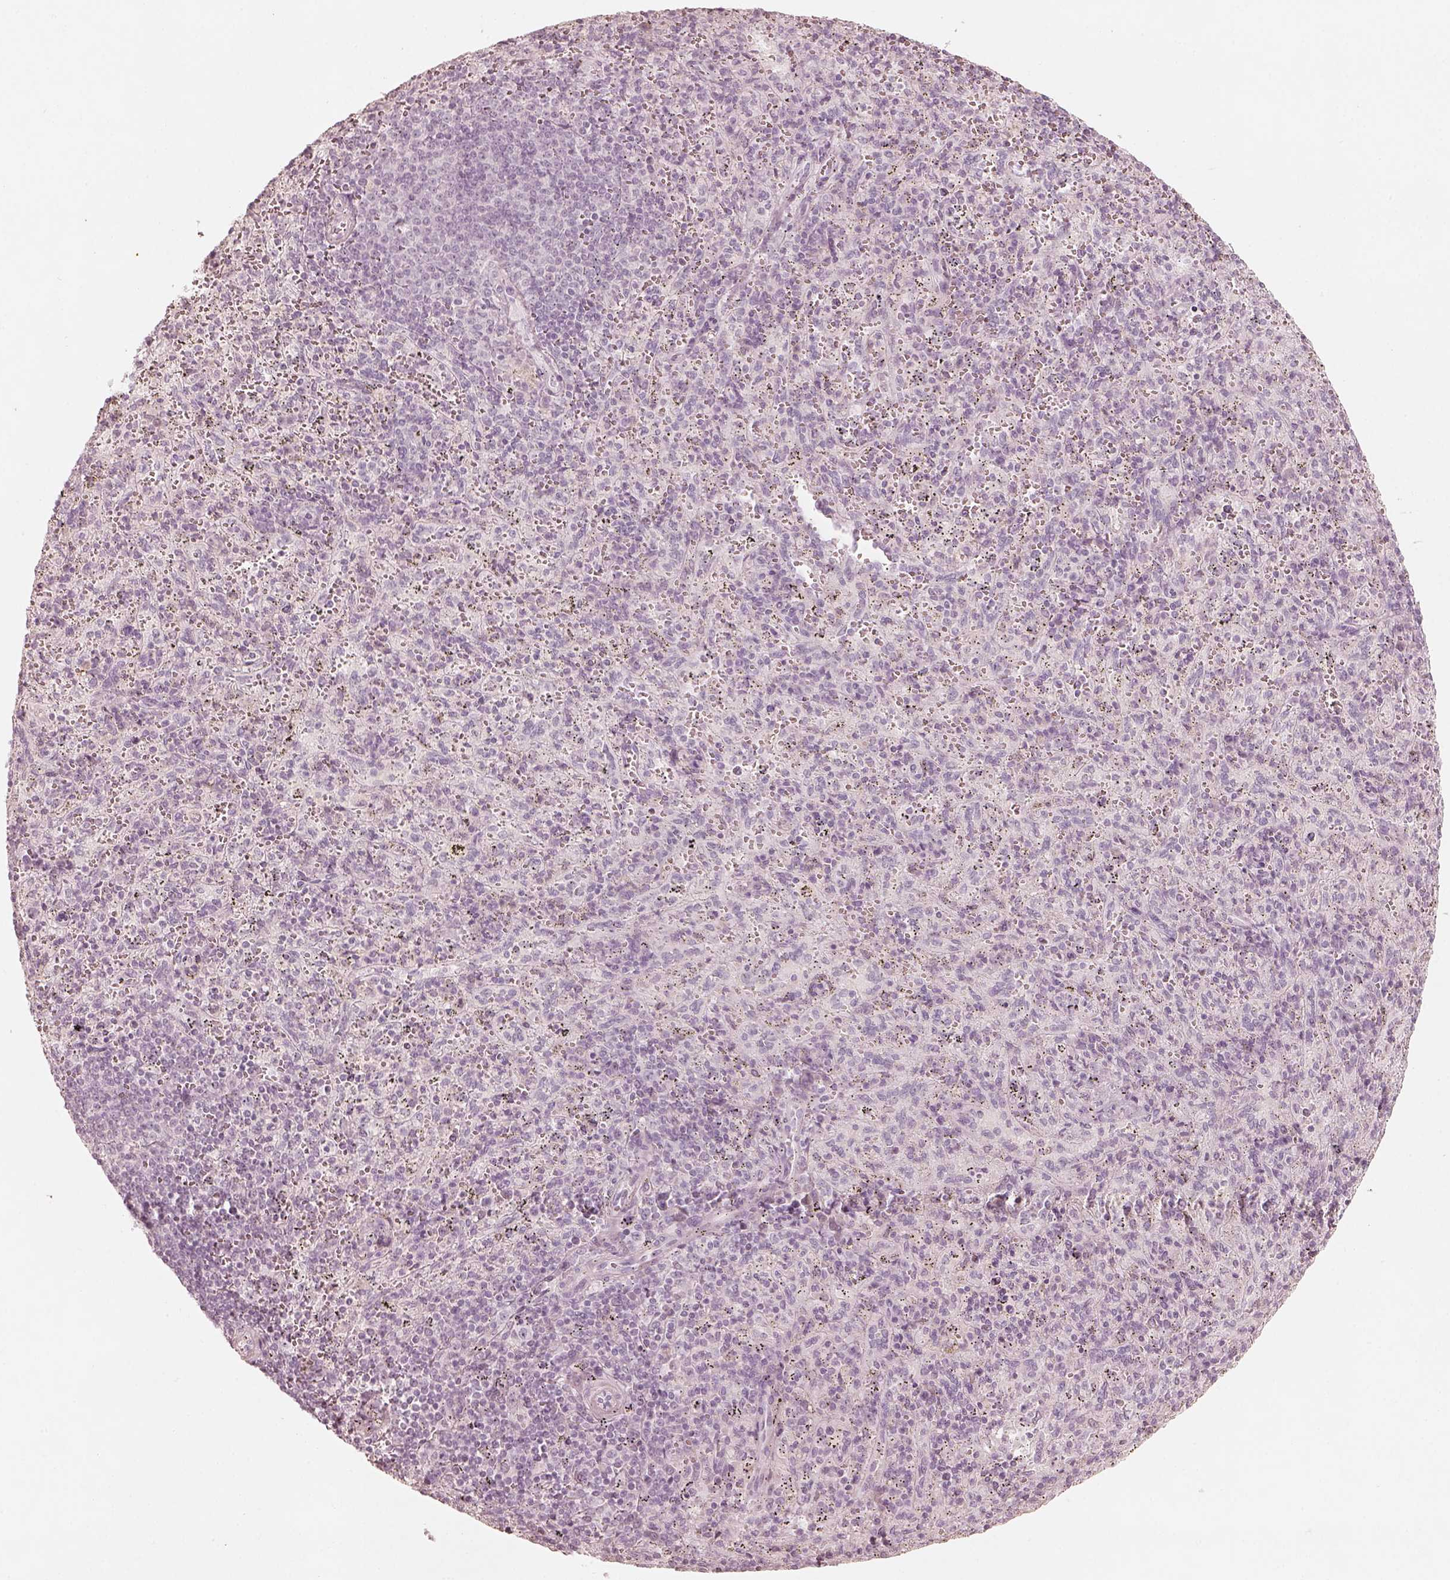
{"staining": {"intensity": "negative", "quantity": "none", "location": "none"}, "tissue": "spleen", "cell_type": "Cells in red pulp", "image_type": "normal", "snomed": [{"axis": "morphology", "description": "Normal tissue, NOS"}, {"axis": "topography", "description": "Spleen"}], "caption": "An immunohistochemistry (IHC) photomicrograph of normal spleen is shown. There is no staining in cells in red pulp of spleen. (Immunohistochemistry (ihc), brightfield microscopy, high magnification).", "gene": "KRT82", "patient": {"sex": "male", "age": 57}}